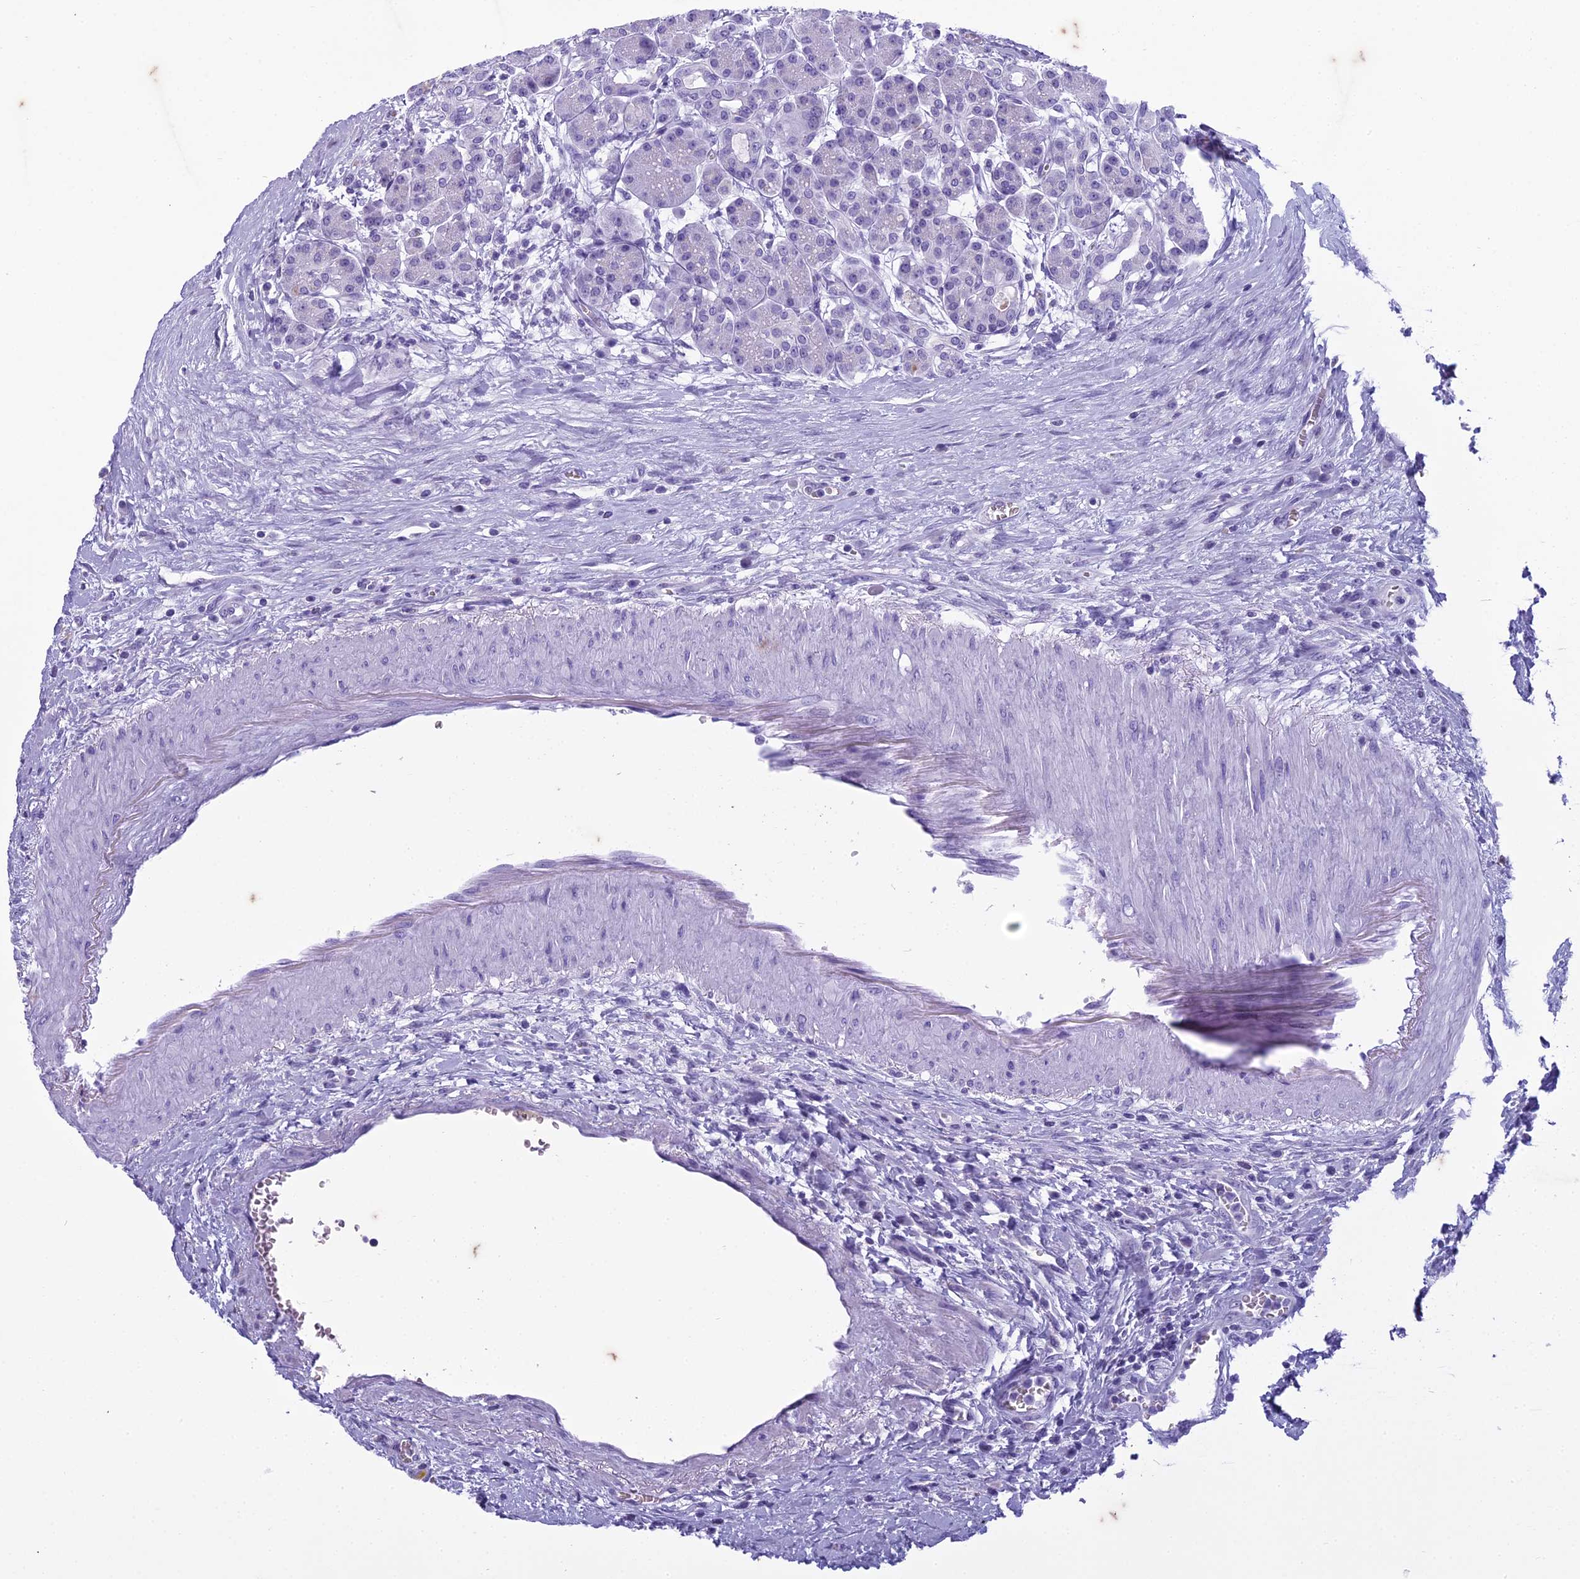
{"staining": {"intensity": "negative", "quantity": "none", "location": "none"}, "tissue": "pancreas", "cell_type": "Exocrine glandular cells", "image_type": "normal", "snomed": [{"axis": "morphology", "description": "Normal tissue, NOS"}, {"axis": "topography", "description": "Pancreas"}], "caption": "Exocrine glandular cells show no significant staining in unremarkable pancreas.", "gene": "HMGB4", "patient": {"sex": "male", "age": 63}}